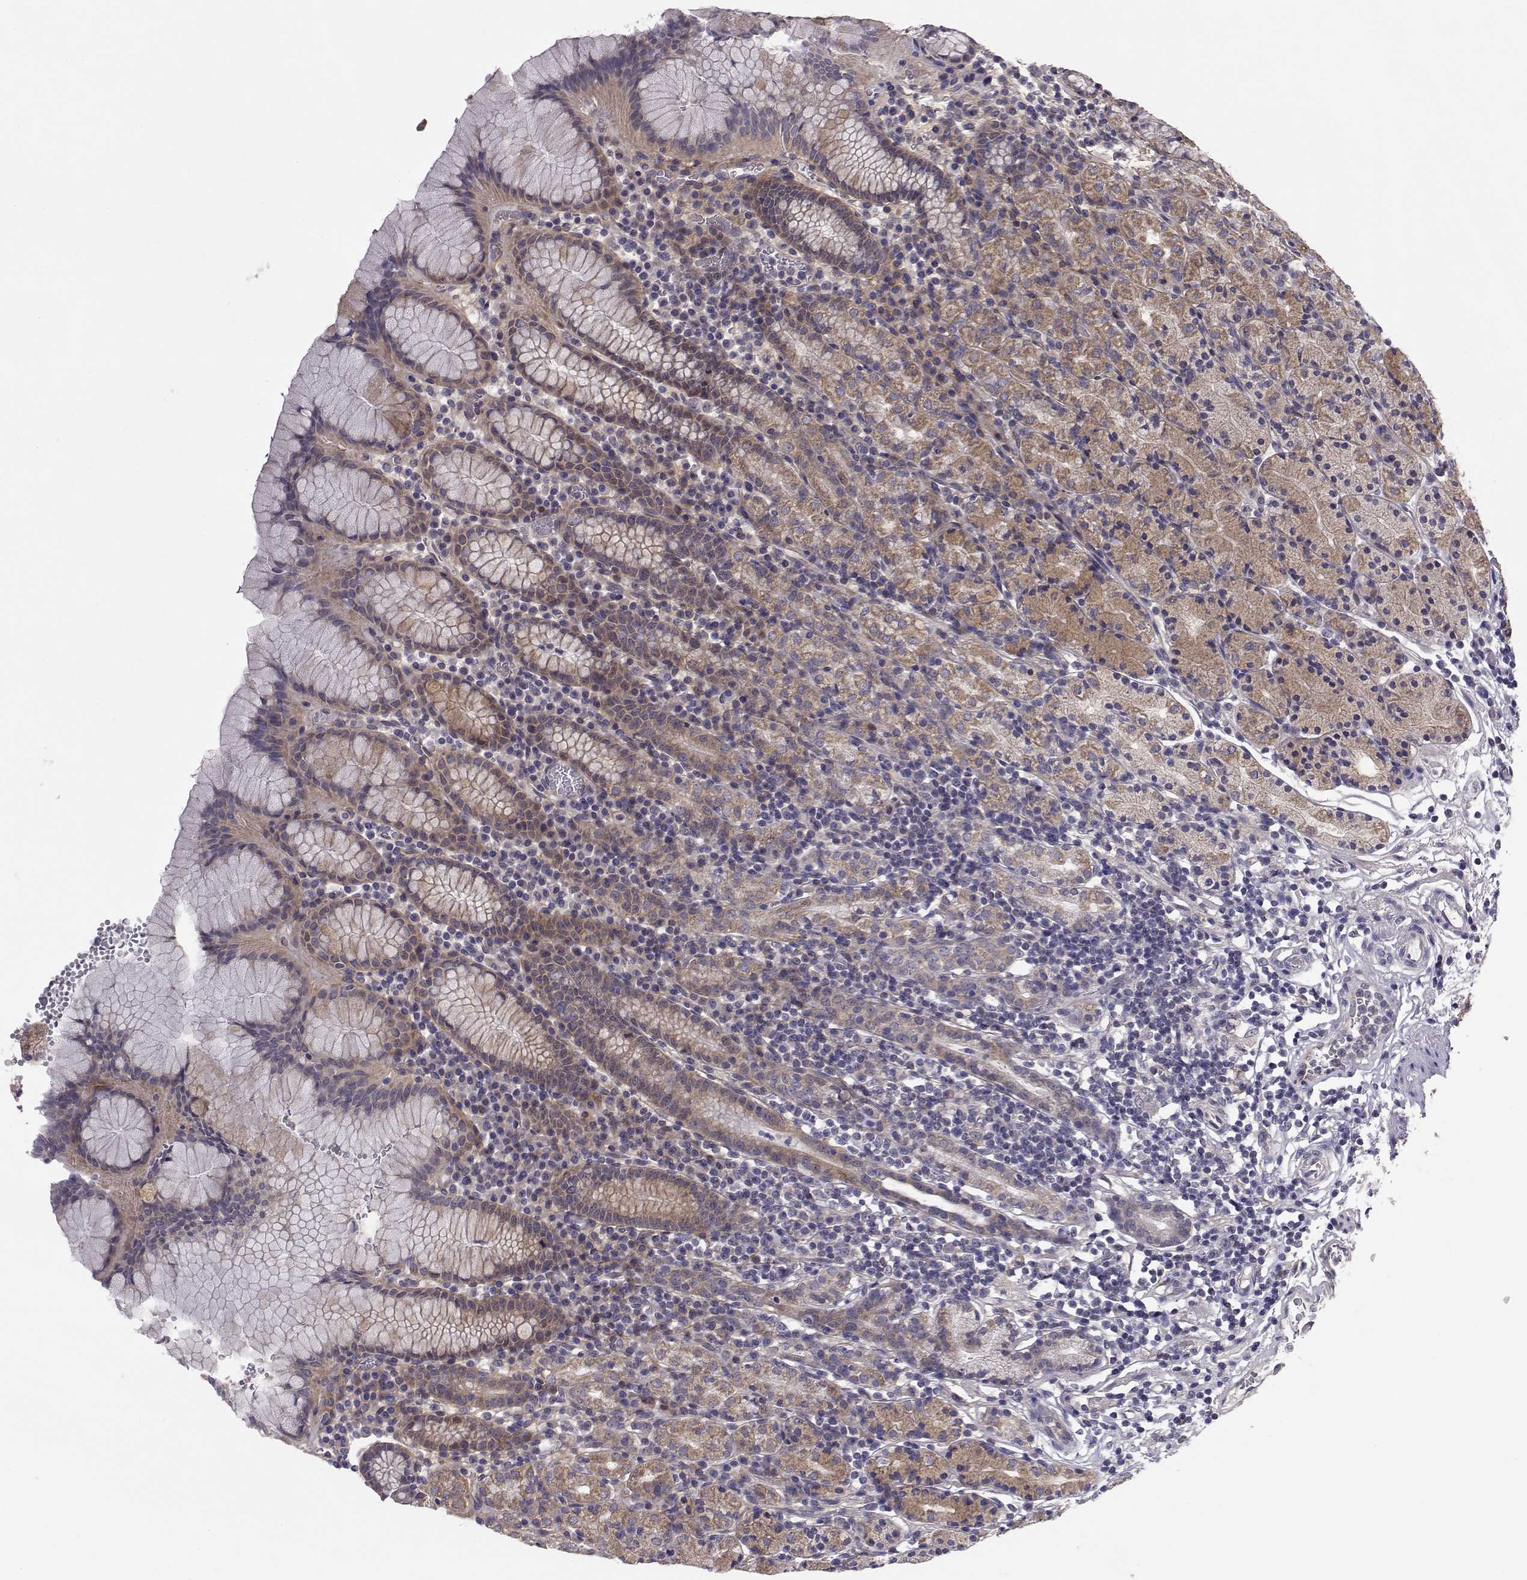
{"staining": {"intensity": "strong", "quantity": "25%-75%", "location": "cytoplasmic/membranous"}, "tissue": "stomach", "cell_type": "Glandular cells", "image_type": "normal", "snomed": [{"axis": "morphology", "description": "Normal tissue, NOS"}, {"axis": "topography", "description": "Stomach, upper"}, {"axis": "topography", "description": "Stomach"}], "caption": "A photomicrograph showing strong cytoplasmic/membranous positivity in about 25%-75% of glandular cells in normal stomach, as visualized by brown immunohistochemical staining.", "gene": "PEX5L", "patient": {"sex": "male", "age": 62}}